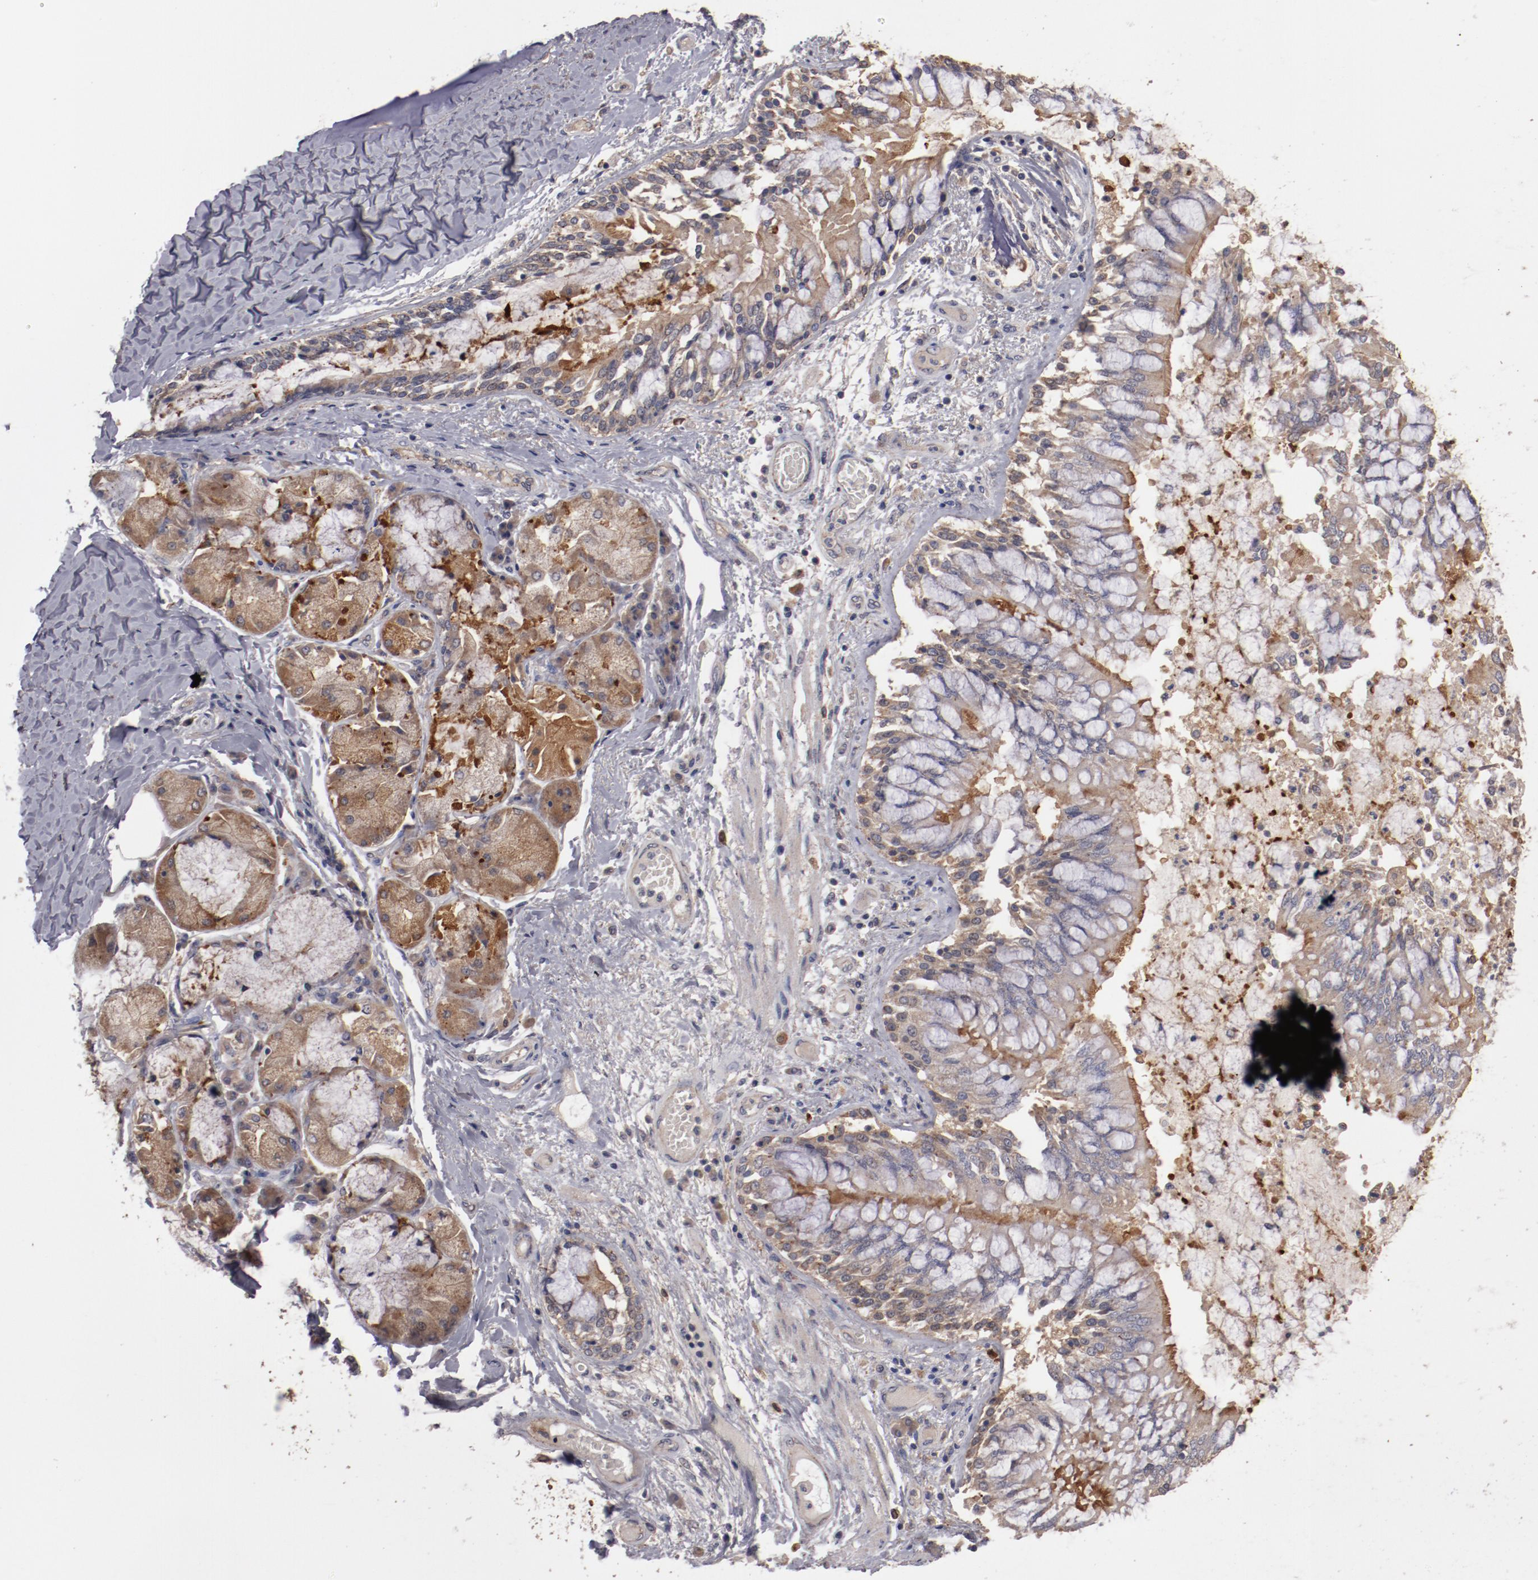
{"staining": {"intensity": "strong", "quantity": ">75%", "location": "cytoplasmic/membranous"}, "tissue": "bronchus", "cell_type": "Respiratory epithelial cells", "image_type": "normal", "snomed": [{"axis": "morphology", "description": "Normal tissue, NOS"}, {"axis": "topography", "description": "Cartilage tissue"}, {"axis": "topography", "description": "Bronchus"}, {"axis": "topography", "description": "Lung"}], "caption": "IHC (DAB (3,3'-diaminobenzidine)) staining of unremarkable bronchus demonstrates strong cytoplasmic/membranous protein staining in about >75% of respiratory epithelial cells.", "gene": "LRRC75B", "patient": {"sex": "female", "age": 49}}